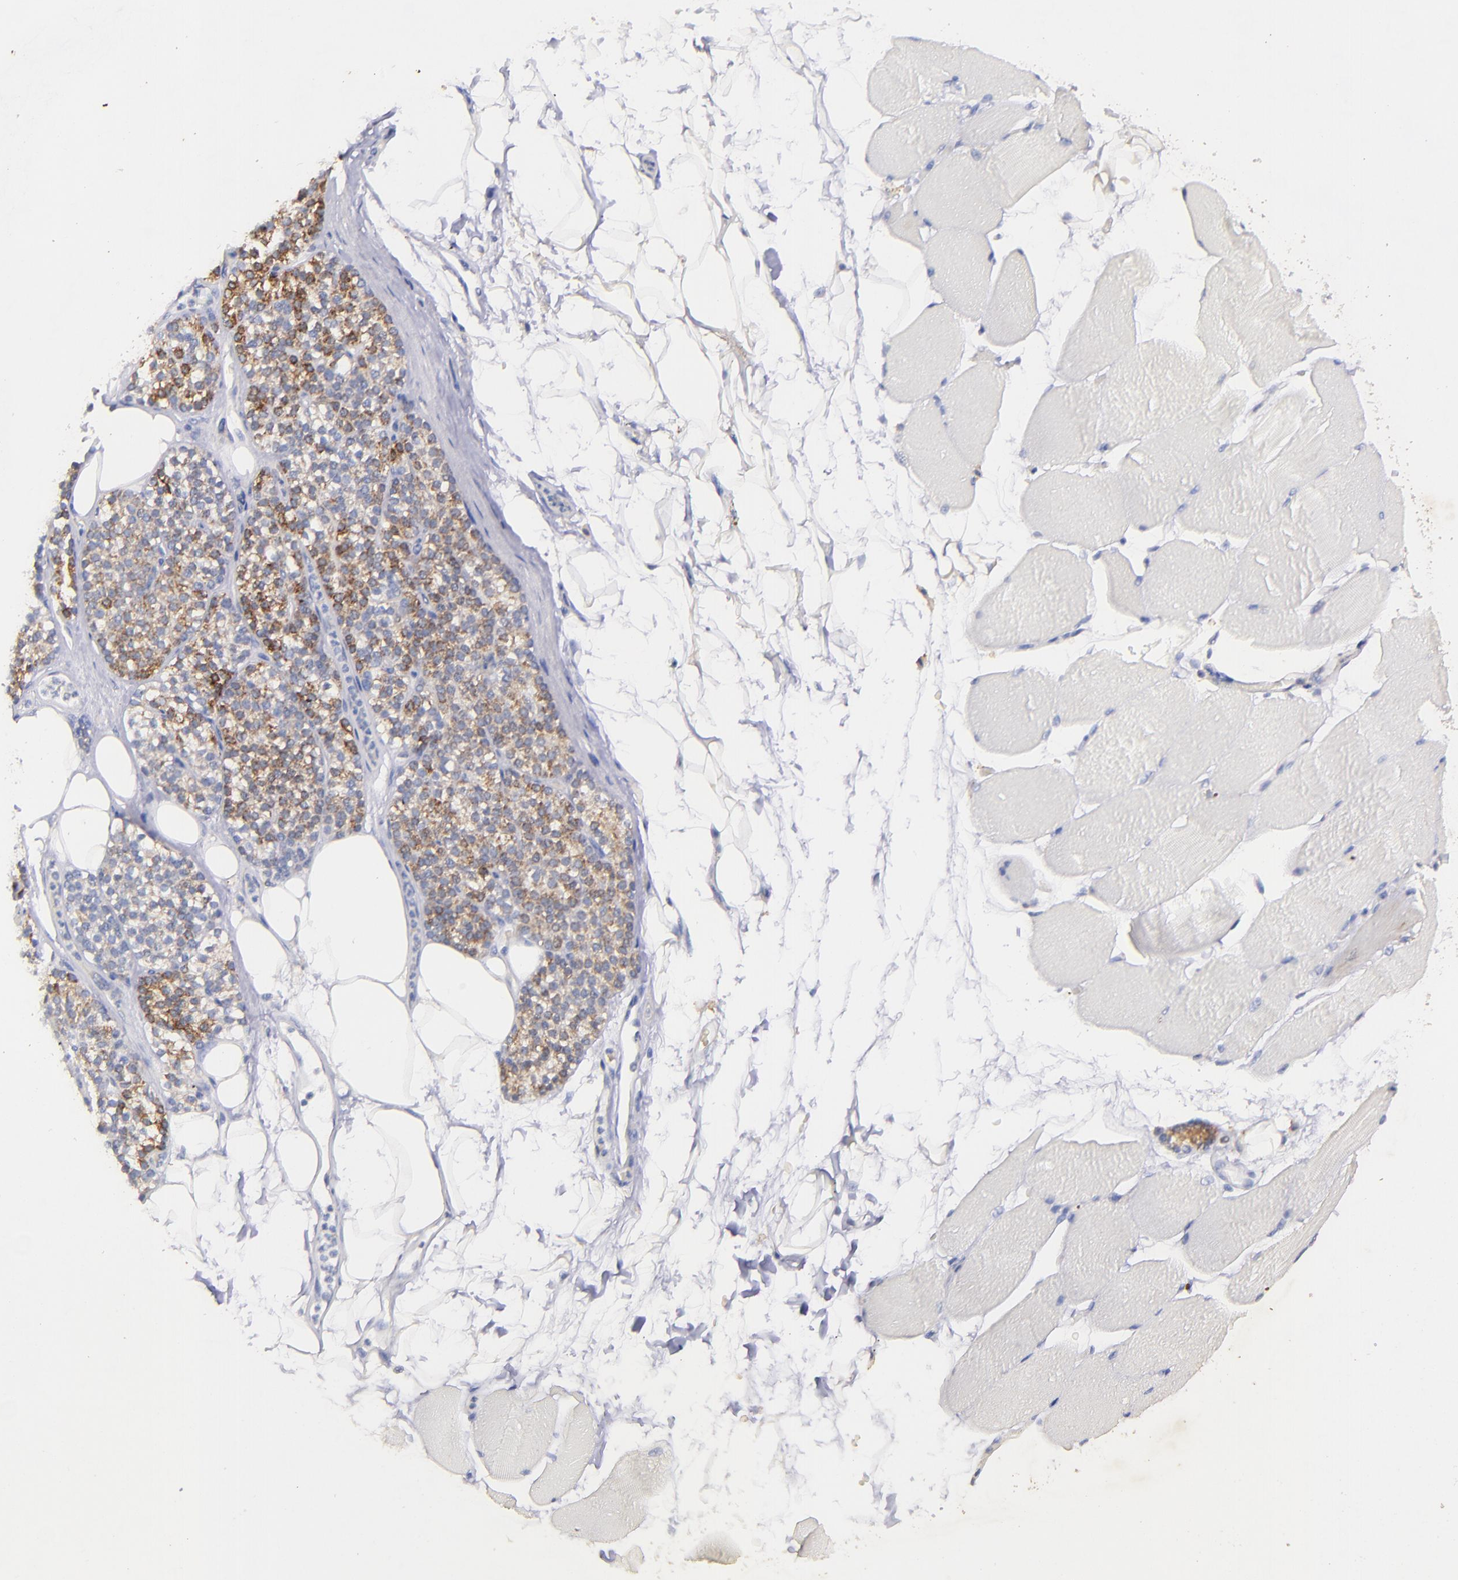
{"staining": {"intensity": "negative", "quantity": "none", "location": "none"}, "tissue": "skeletal muscle", "cell_type": "Myocytes", "image_type": "normal", "snomed": [{"axis": "morphology", "description": "Normal tissue, NOS"}, {"axis": "topography", "description": "Skeletal muscle"}, {"axis": "topography", "description": "Parathyroid gland"}], "caption": "Micrograph shows no significant protein expression in myocytes of unremarkable skeletal muscle. (Brightfield microscopy of DAB (3,3'-diaminobenzidine) immunohistochemistry at high magnification).", "gene": "RET", "patient": {"sex": "female", "age": 37}}